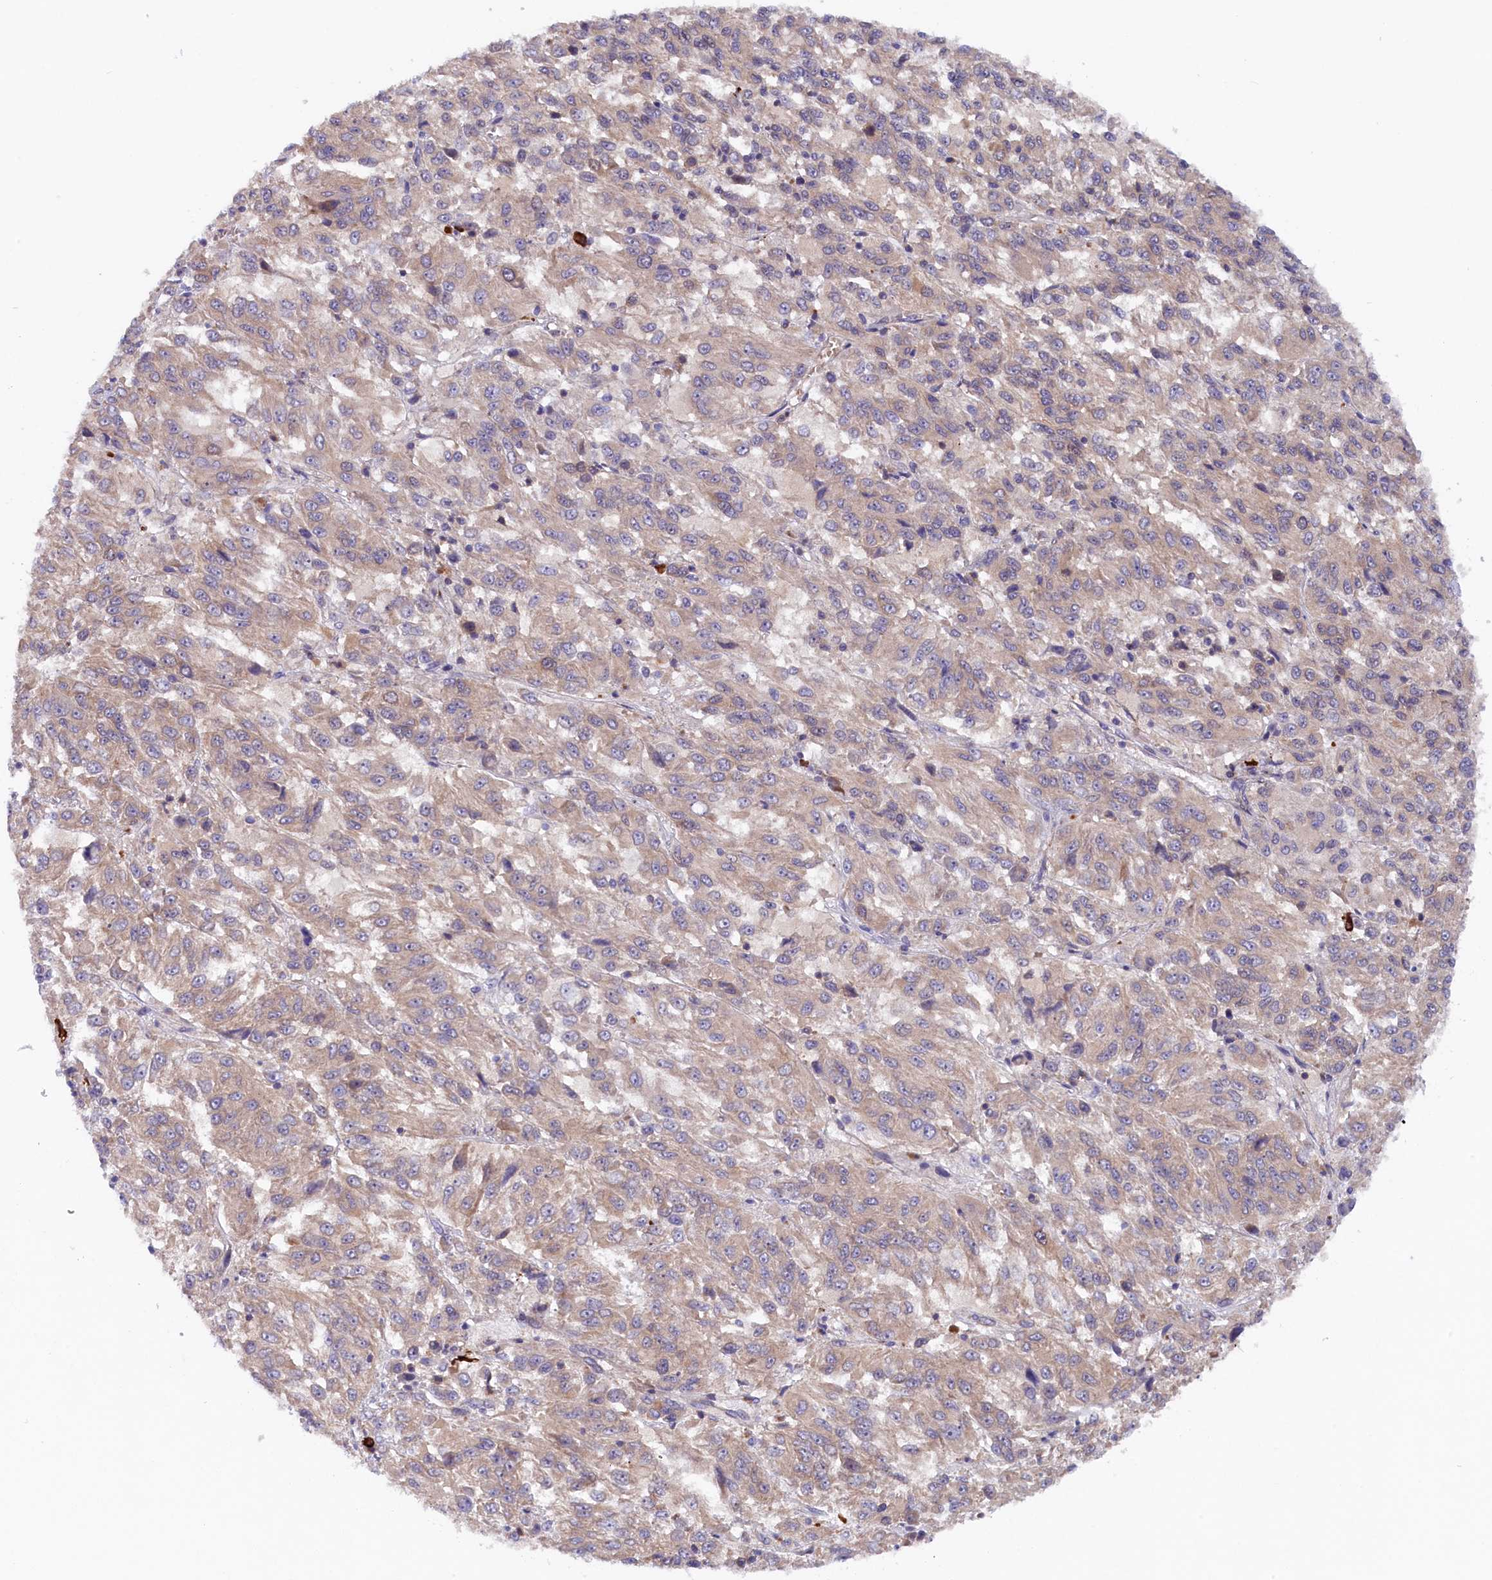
{"staining": {"intensity": "weak", "quantity": "25%-75%", "location": "cytoplasmic/membranous"}, "tissue": "melanoma", "cell_type": "Tumor cells", "image_type": "cancer", "snomed": [{"axis": "morphology", "description": "Malignant melanoma, Metastatic site"}, {"axis": "topography", "description": "Lung"}], "caption": "Immunohistochemistry (DAB (3,3'-diaminobenzidine)) staining of melanoma reveals weak cytoplasmic/membranous protein positivity in about 25%-75% of tumor cells.", "gene": "JPT2", "patient": {"sex": "male", "age": 64}}